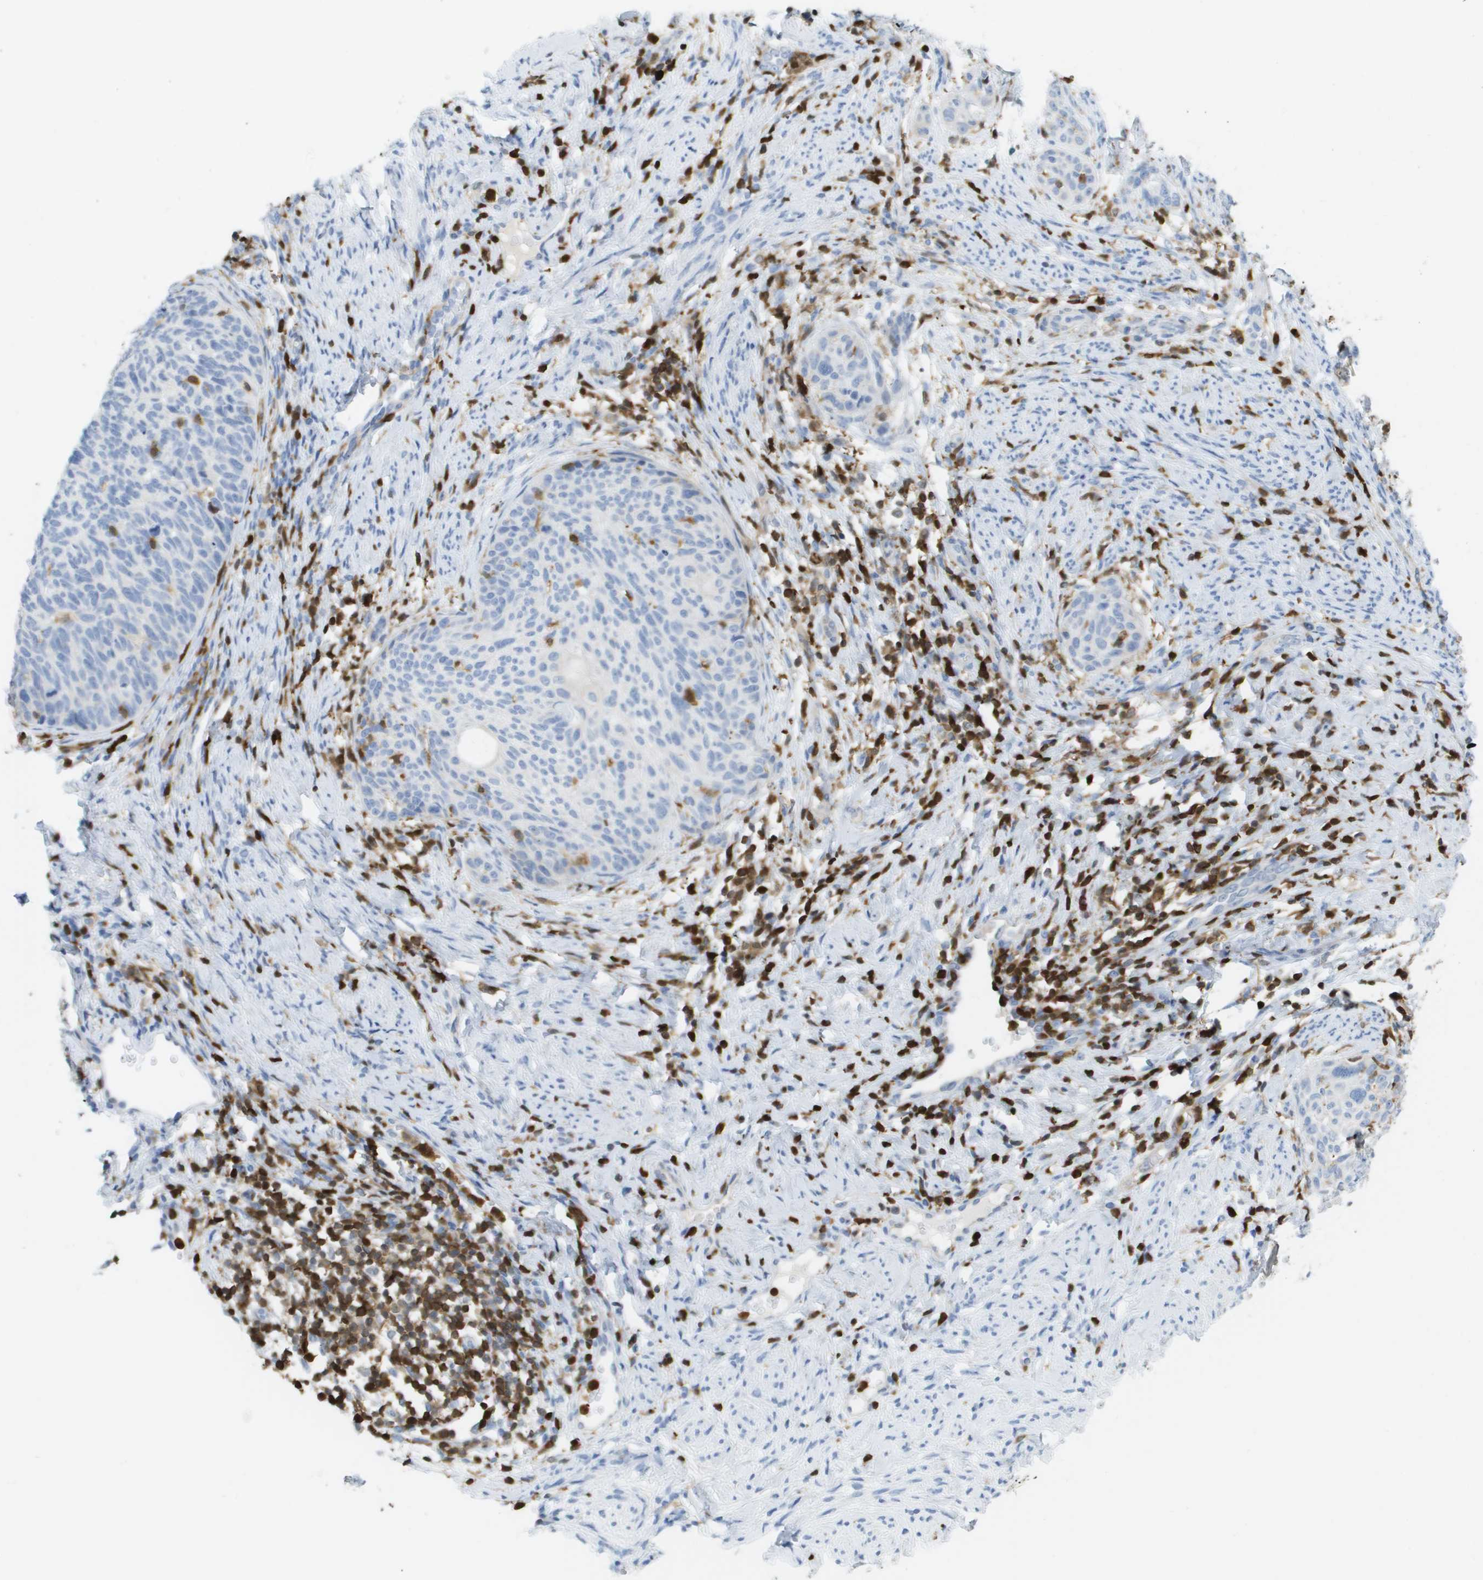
{"staining": {"intensity": "negative", "quantity": "none", "location": "none"}, "tissue": "cervical cancer", "cell_type": "Tumor cells", "image_type": "cancer", "snomed": [{"axis": "morphology", "description": "Squamous cell carcinoma, NOS"}, {"axis": "topography", "description": "Cervix"}], "caption": "There is no significant staining in tumor cells of cervical cancer (squamous cell carcinoma). The staining is performed using DAB (3,3'-diaminobenzidine) brown chromogen with nuclei counter-stained in using hematoxylin.", "gene": "DOCK5", "patient": {"sex": "female", "age": 70}}